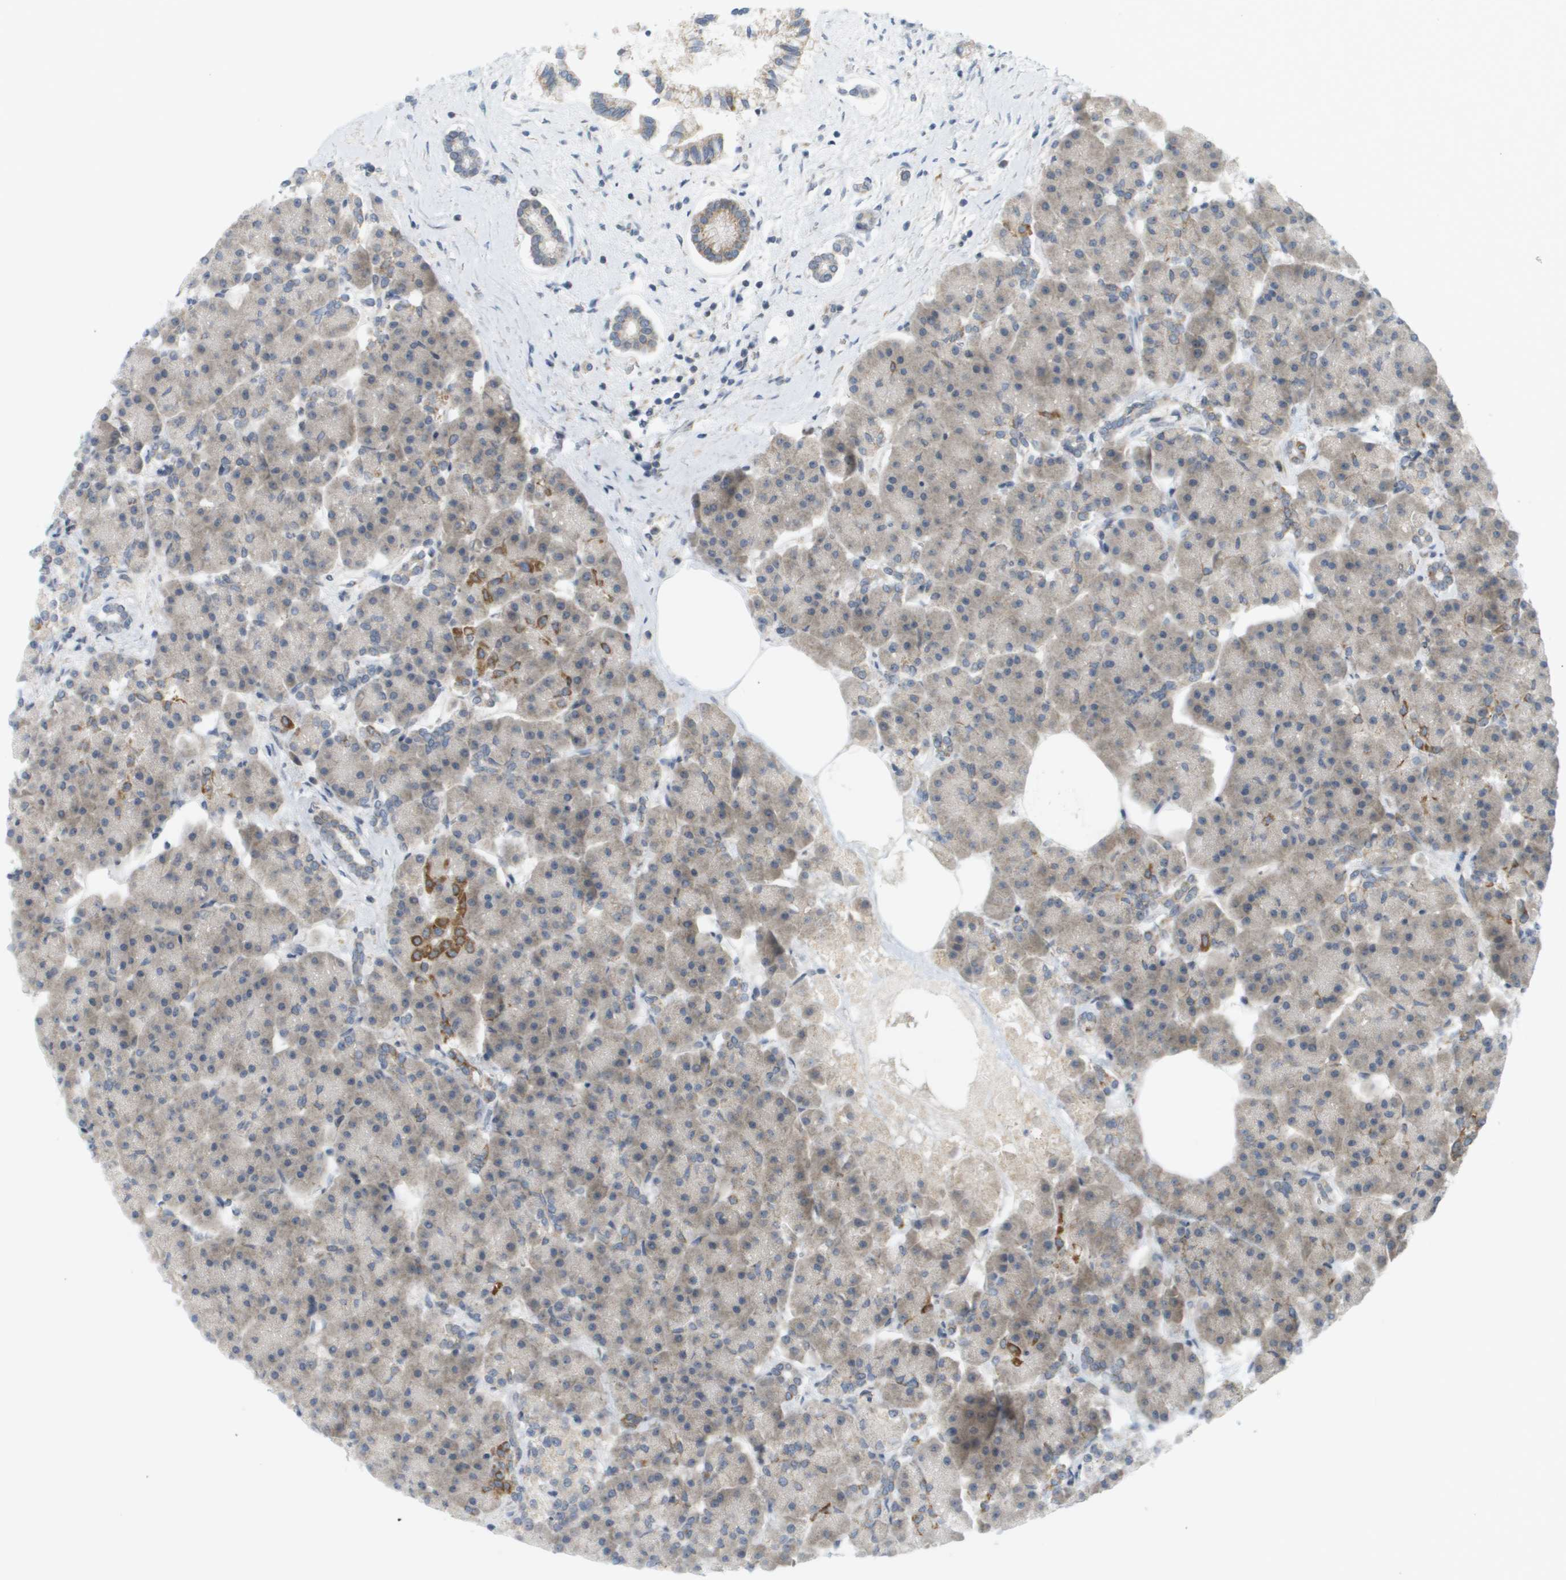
{"staining": {"intensity": "weak", "quantity": ">75%", "location": "cytoplasmic/membranous"}, "tissue": "pancreas", "cell_type": "Exocrine glandular cells", "image_type": "normal", "snomed": [{"axis": "morphology", "description": "Normal tissue, NOS"}, {"axis": "topography", "description": "Pancreas"}], "caption": "Approximately >75% of exocrine glandular cells in normal pancreas exhibit weak cytoplasmic/membranous protein expression as visualized by brown immunohistochemical staining.", "gene": "PROC", "patient": {"sex": "female", "age": 70}}